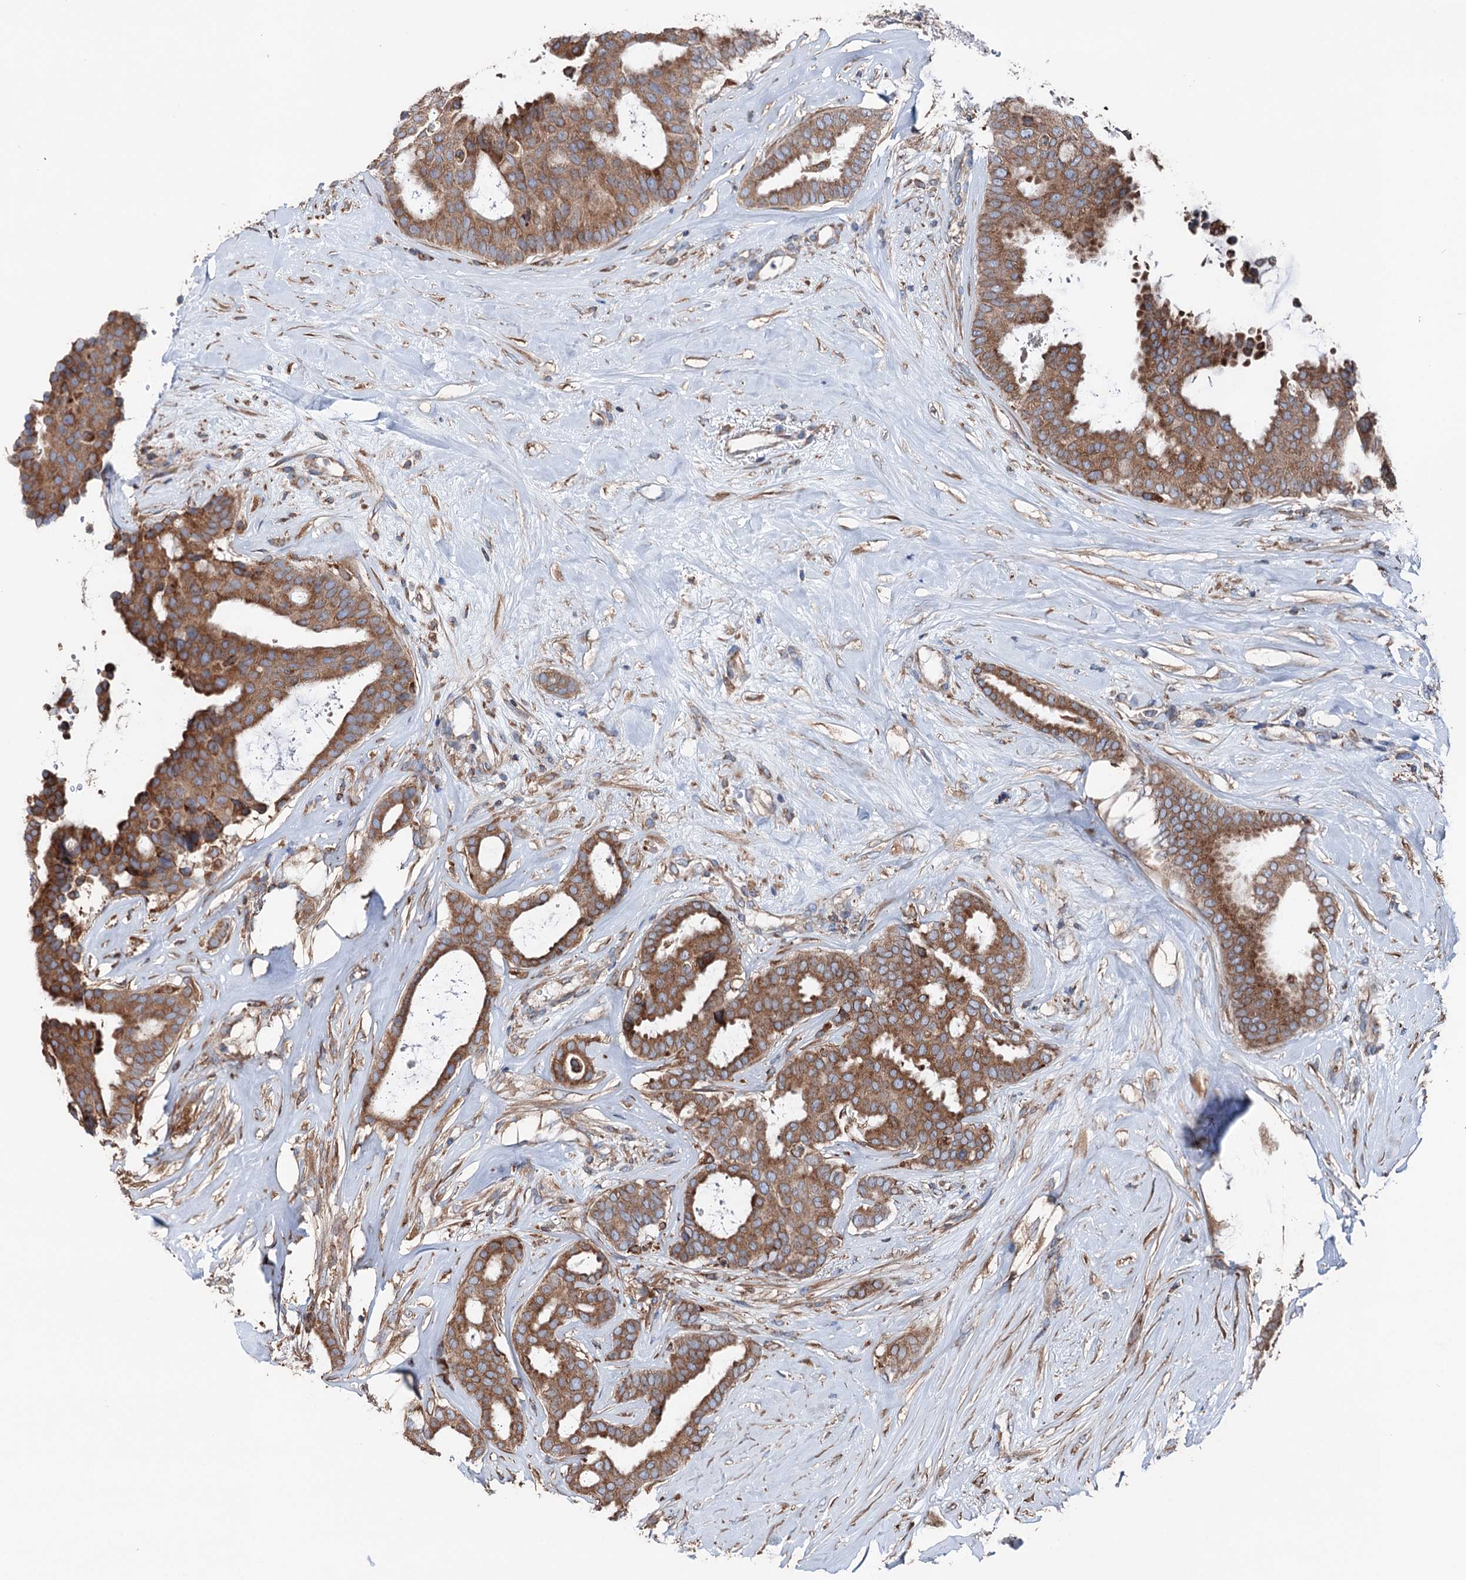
{"staining": {"intensity": "moderate", "quantity": ">75%", "location": "cytoplasmic/membranous"}, "tissue": "breast cancer", "cell_type": "Tumor cells", "image_type": "cancer", "snomed": [{"axis": "morphology", "description": "Duct carcinoma"}, {"axis": "topography", "description": "Breast"}], "caption": "A medium amount of moderate cytoplasmic/membranous staining is identified in approximately >75% of tumor cells in intraductal carcinoma (breast) tissue.", "gene": "ERP29", "patient": {"sex": "female", "age": 75}}